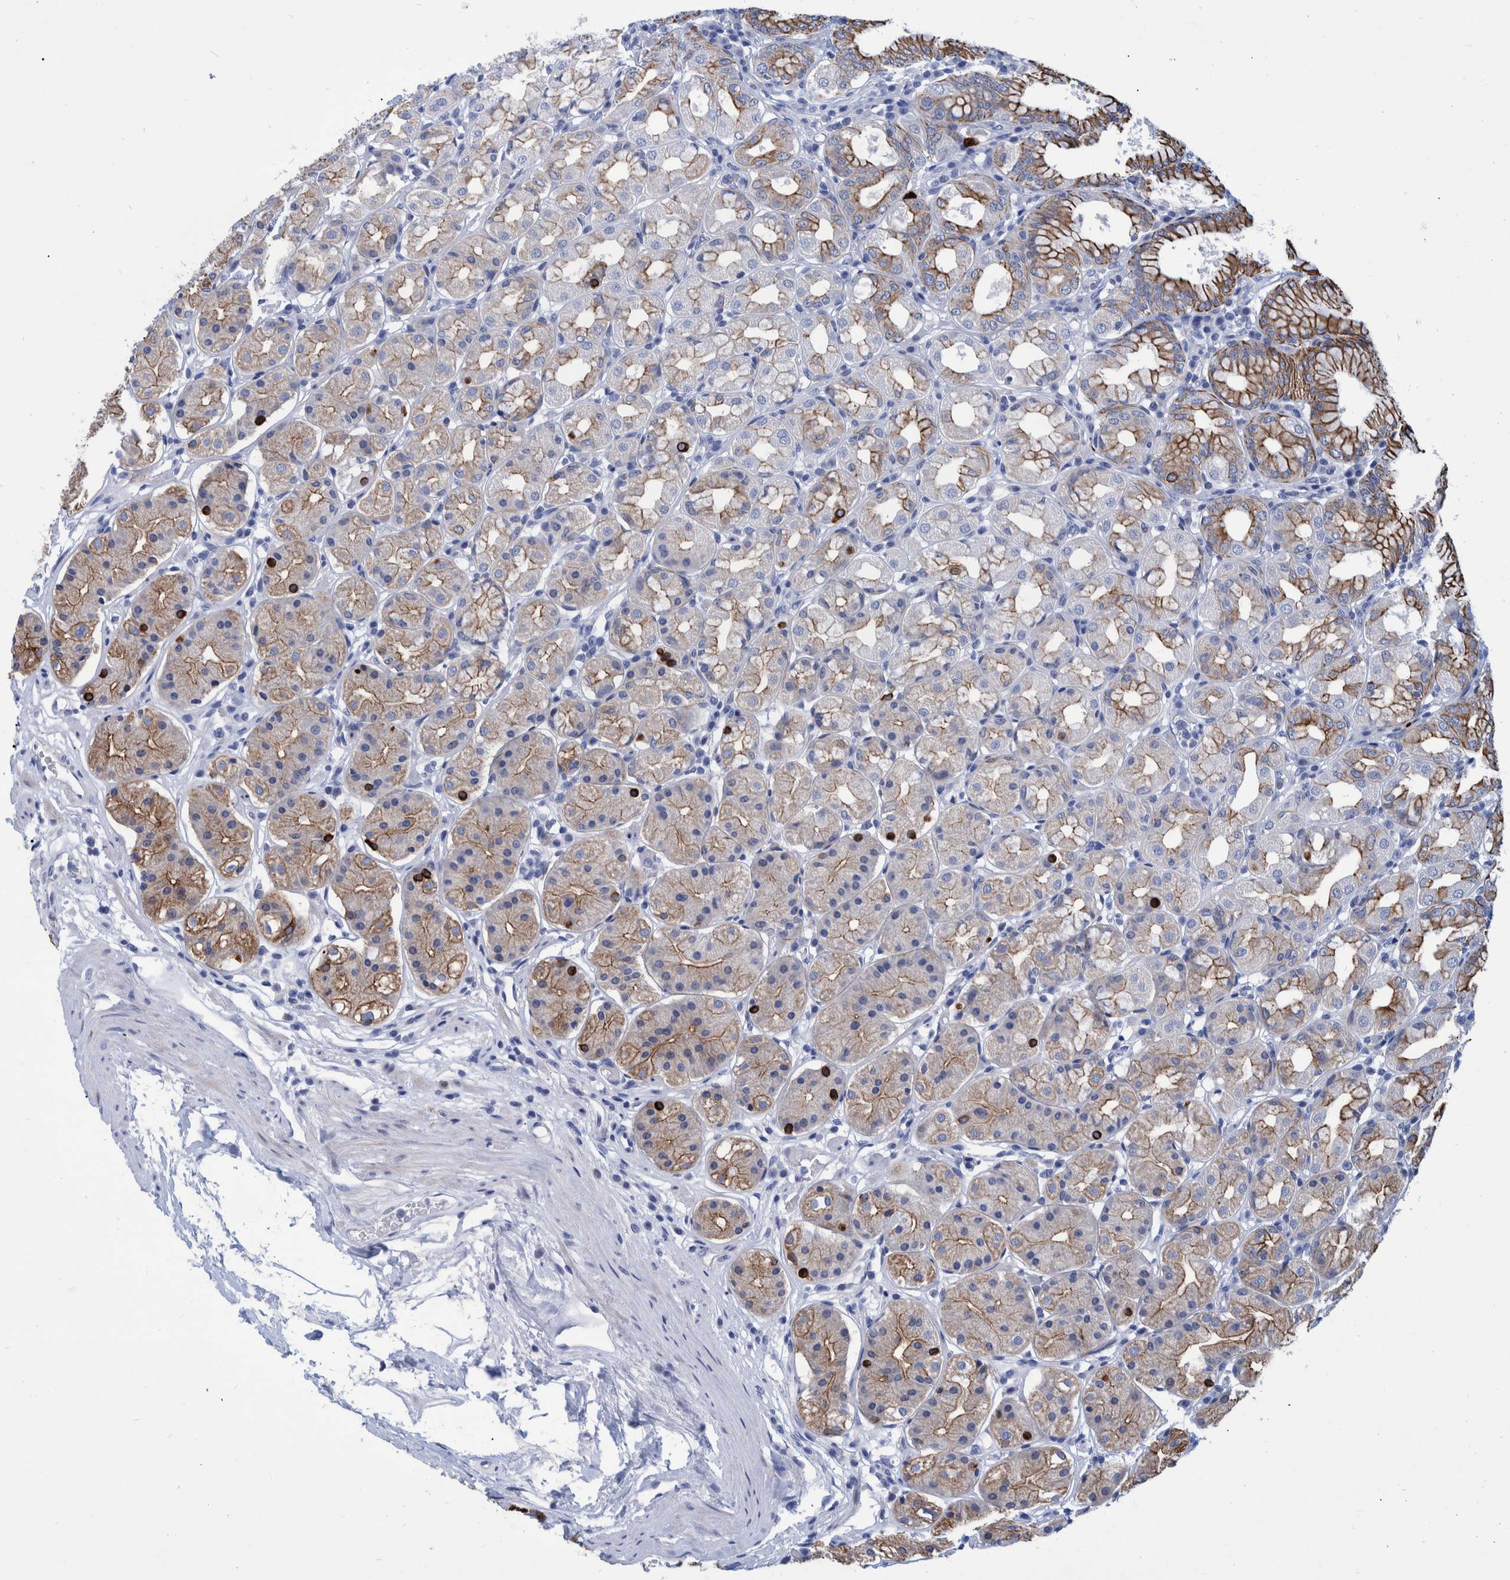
{"staining": {"intensity": "moderate", "quantity": "25%-75%", "location": "cytoplasmic/membranous"}, "tissue": "stomach", "cell_type": "Glandular cells", "image_type": "normal", "snomed": [{"axis": "morphology", "description": "Normal tissue, NOS"}, {"axis": "topography", "description": "Stomach"}, {"axis": "topography", "description": "Stomach, lower"}], "caption": "Immunohistochemistry (IHC) (DAB (3,3'-diaminobenzidine)) staining of unremarkable stomach exhibits moderate cytoplasmic/membranous protein expression in approximately 25%-75% of glandular cells. (DAB (3,3'-diaminobenzidine) IHC with brightfield microscopy, high magnification).", "gene": "MKS1", "patient": {"sex": "female", "age": 56}}